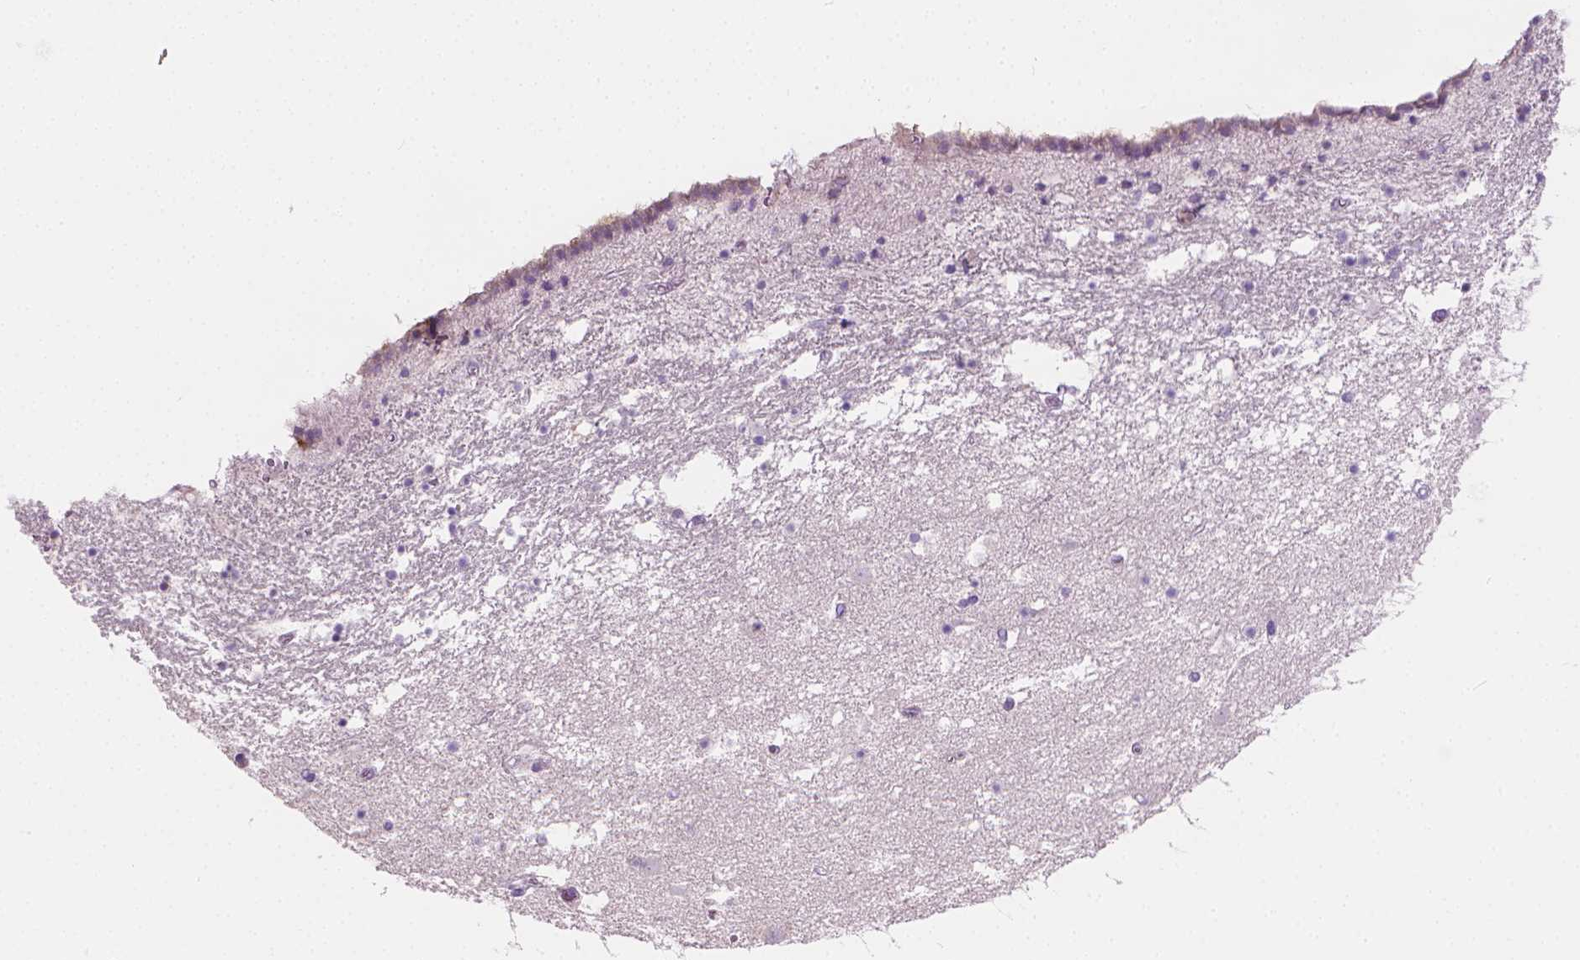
{"staining": {"intensity": "negative", "quantity": "none", "location": "none"}, "tissue": "caudate", "cell_type": "Glial cells", "image_type": "normal", "snomed": [{"axis": "morphology", "description": "Normal tissue, NOS"}, {"axis": "topography", "description": "Lateral ventricle wall"}], "caption": "The histopathology image shows no significant expression in glial cells of caudate.", "gene": "CABCOCO1", "patient": {"sex": "female", "age": 42}}